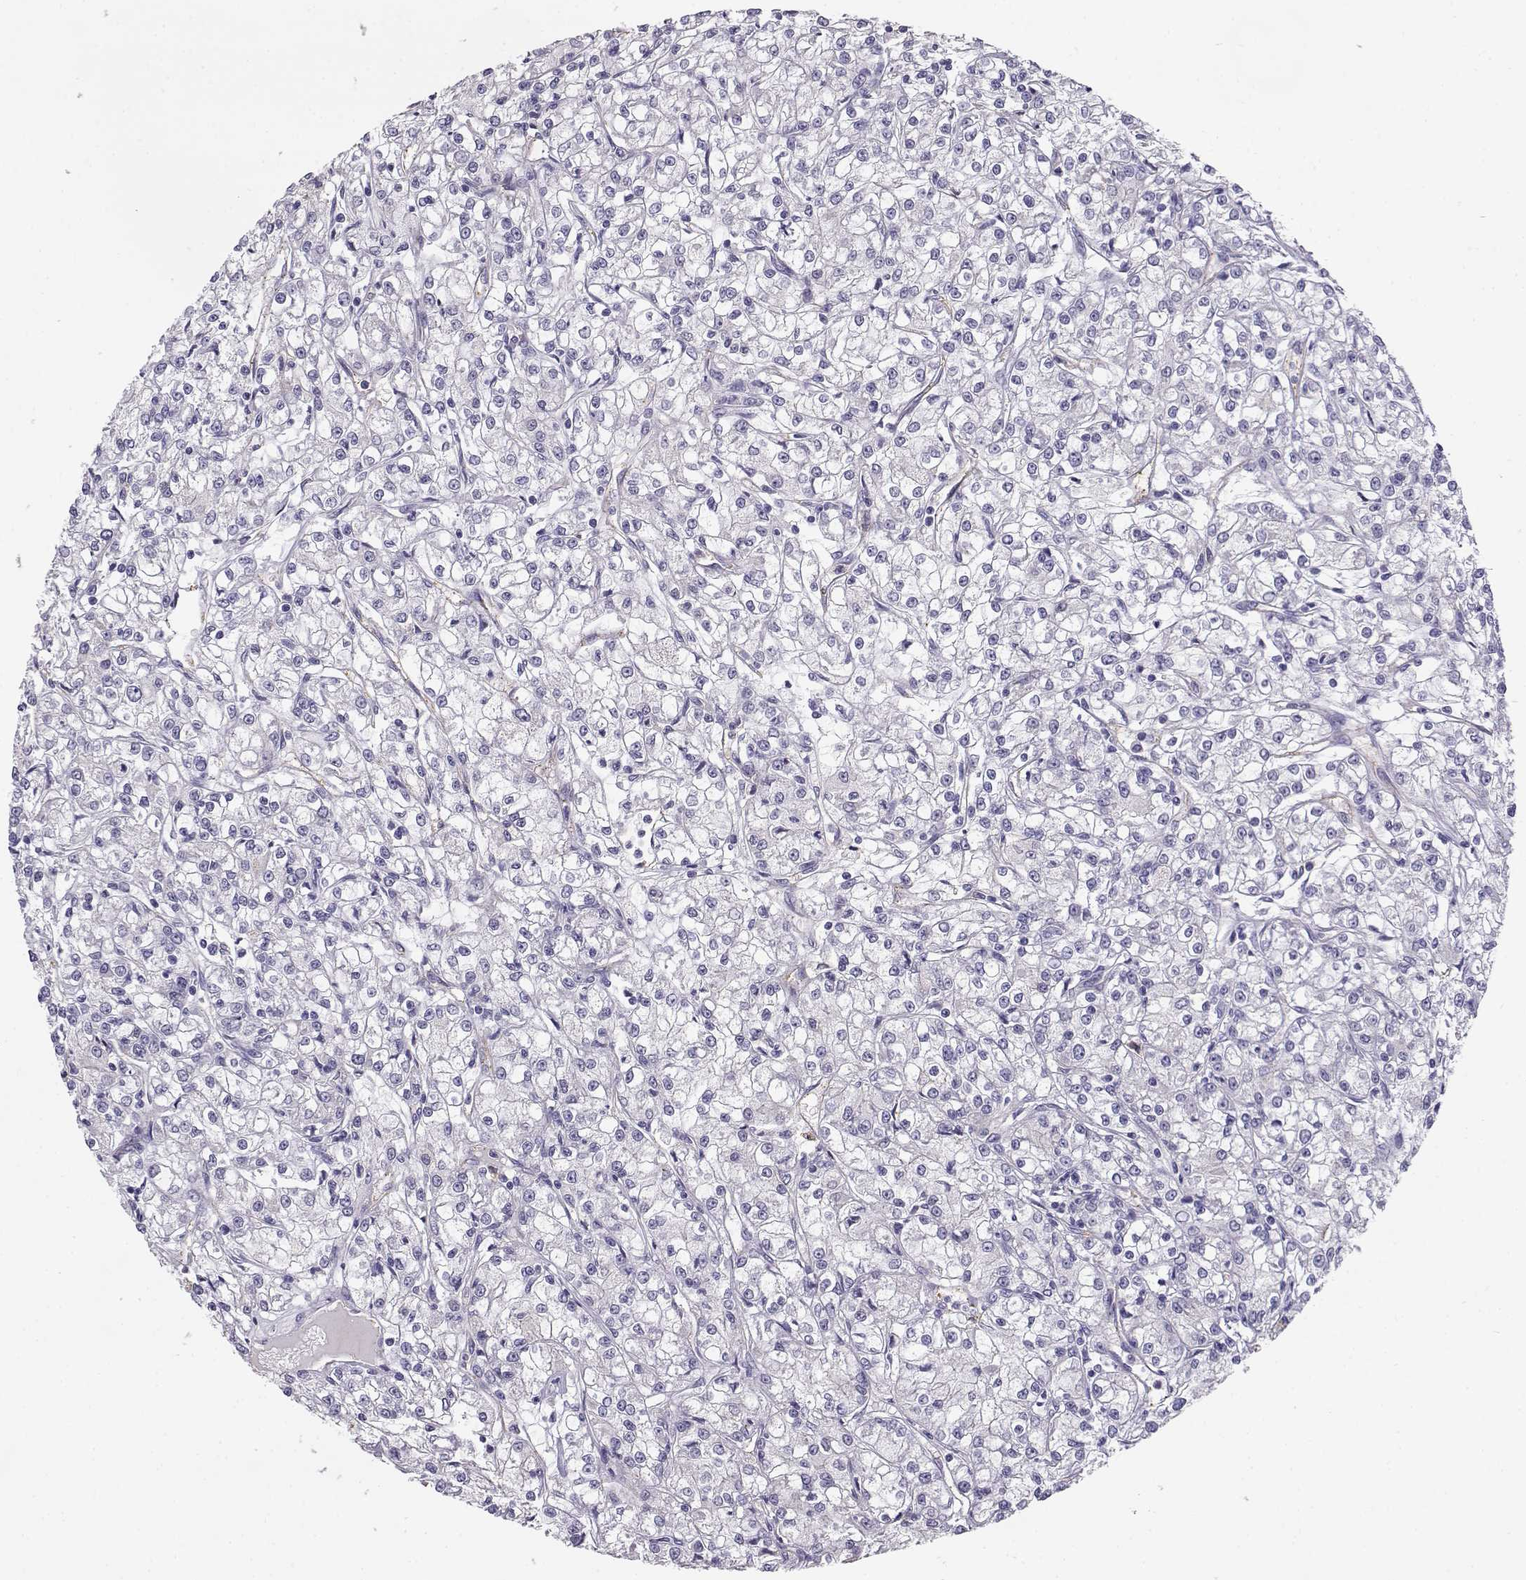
{"staining": {"intensity": "negative", "quantity": "none", "location": "none"}, "tissue": "renal cancer", "cell_type": "Tumor cells", "image_type": "cancer", "snomed": [{"axis": "morphology", "description": "Adenocarcinoma, NOS"}, {"axis": "topography", "description": "Kidney"}], "caption": "An IHC image of renal cancer (adenocarcinoma) is shown. There is no staining in tumor cells of renal cancer (adenocarcinoma). Brightfield microscopy of IHC stained with DAB (3,3'-diaminobenzidine) (brown) and hematoxylin (blue), captured at high magnification.", "gene": "ENDOU", "patient": {"sex": "female", "age": 59}}